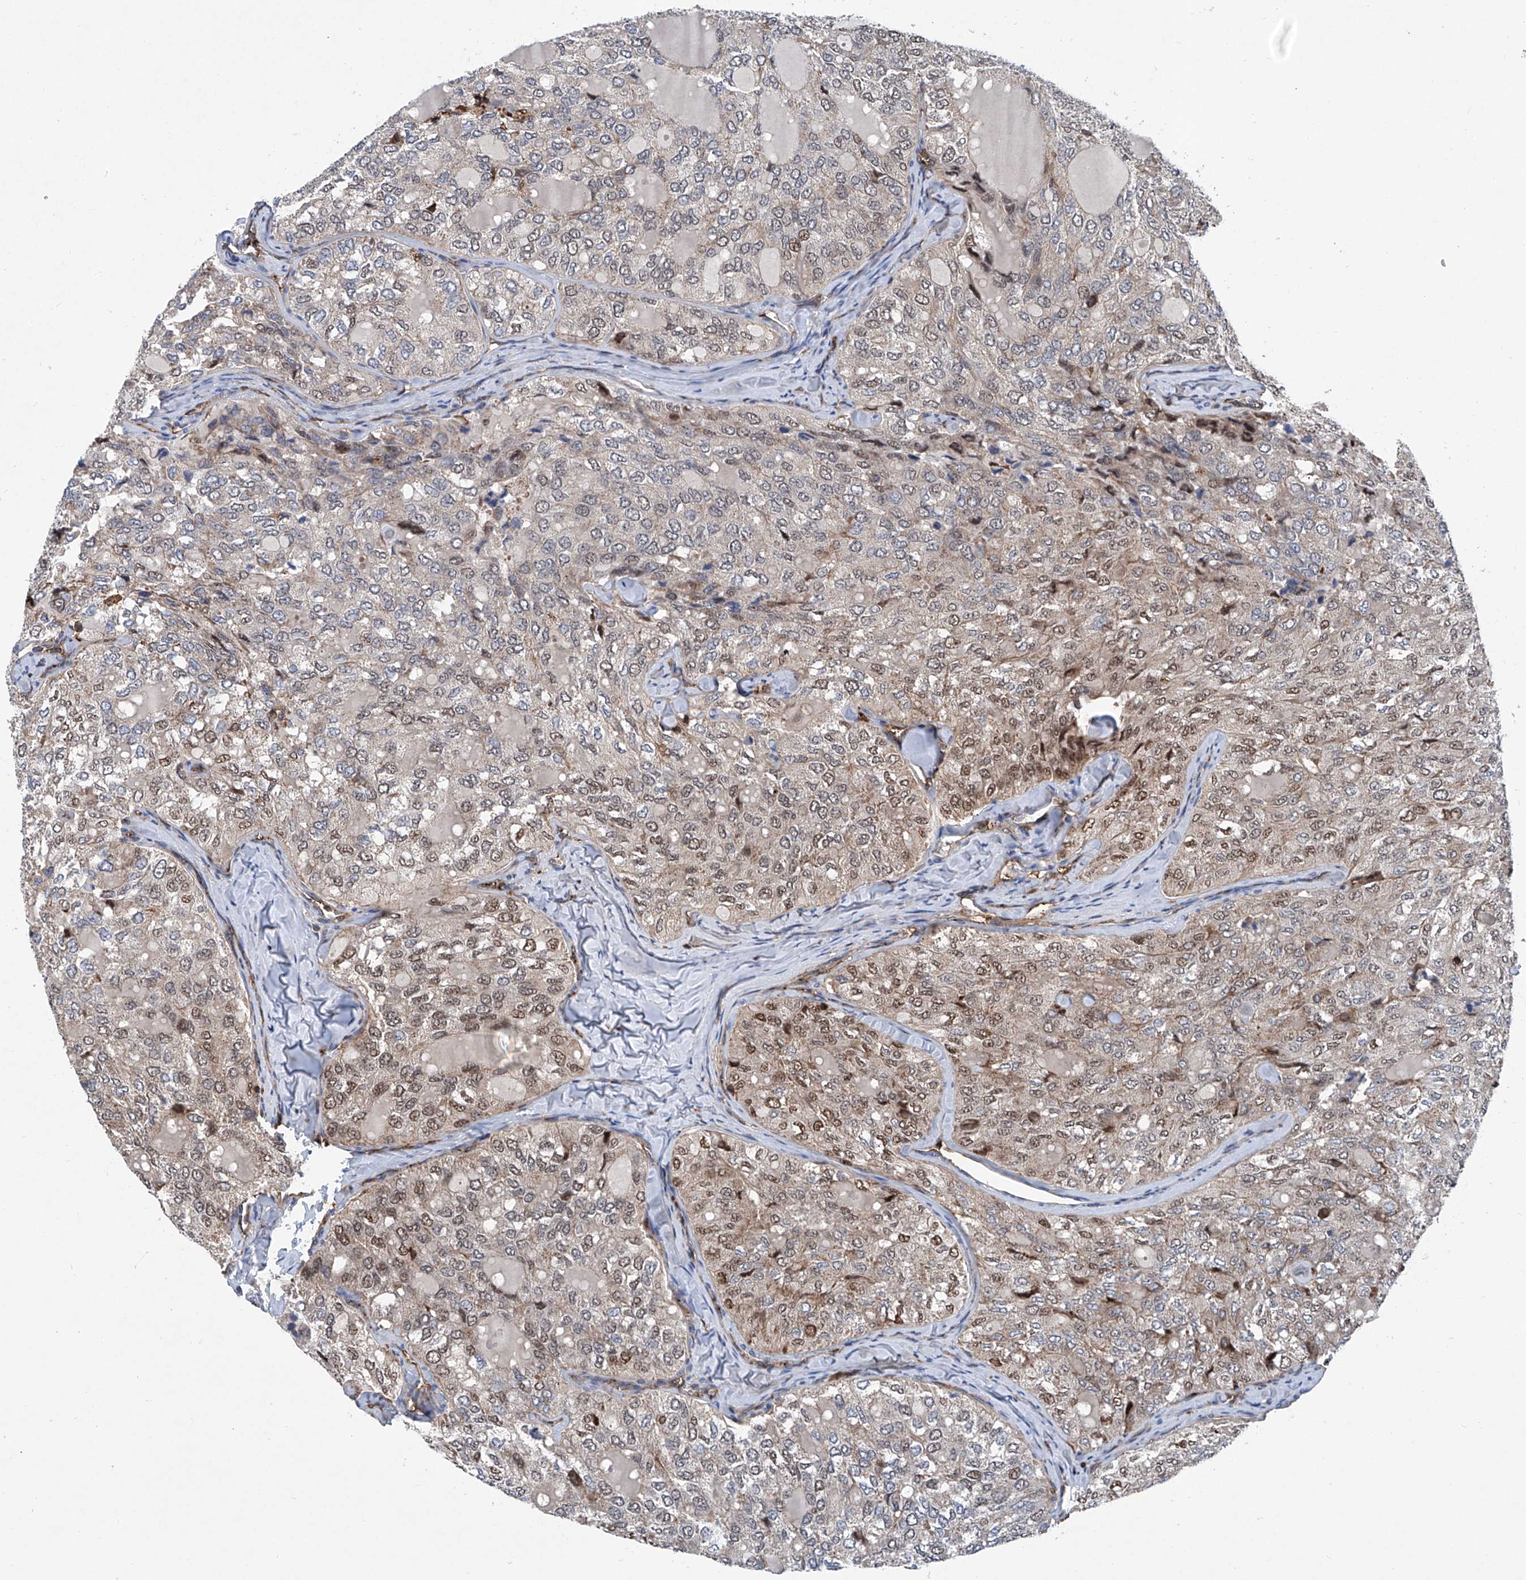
{"staining": {"intensity": "moderate", "quantity": "25%-75%", "location": "nuclear"}, "tissue": "thyroid cancer", "cell_type": "Tumor cells", "image_type": "cancer", "snomed": [{"axis": "morphology", "description": "Follicular adenoma carcinoma, NOS"}, {"axis": "topography", "description": "Thyroid gland"}], "caption": "The histopathology image exhibits immunohistochemical staining of follicular adenoma carcinoma (thyroid). There is moderate nuclear expression is present in about 25%-75% of tumor cells.", "gene": "NT5C3A", "patient": {"sex": "male", "age": 75}}